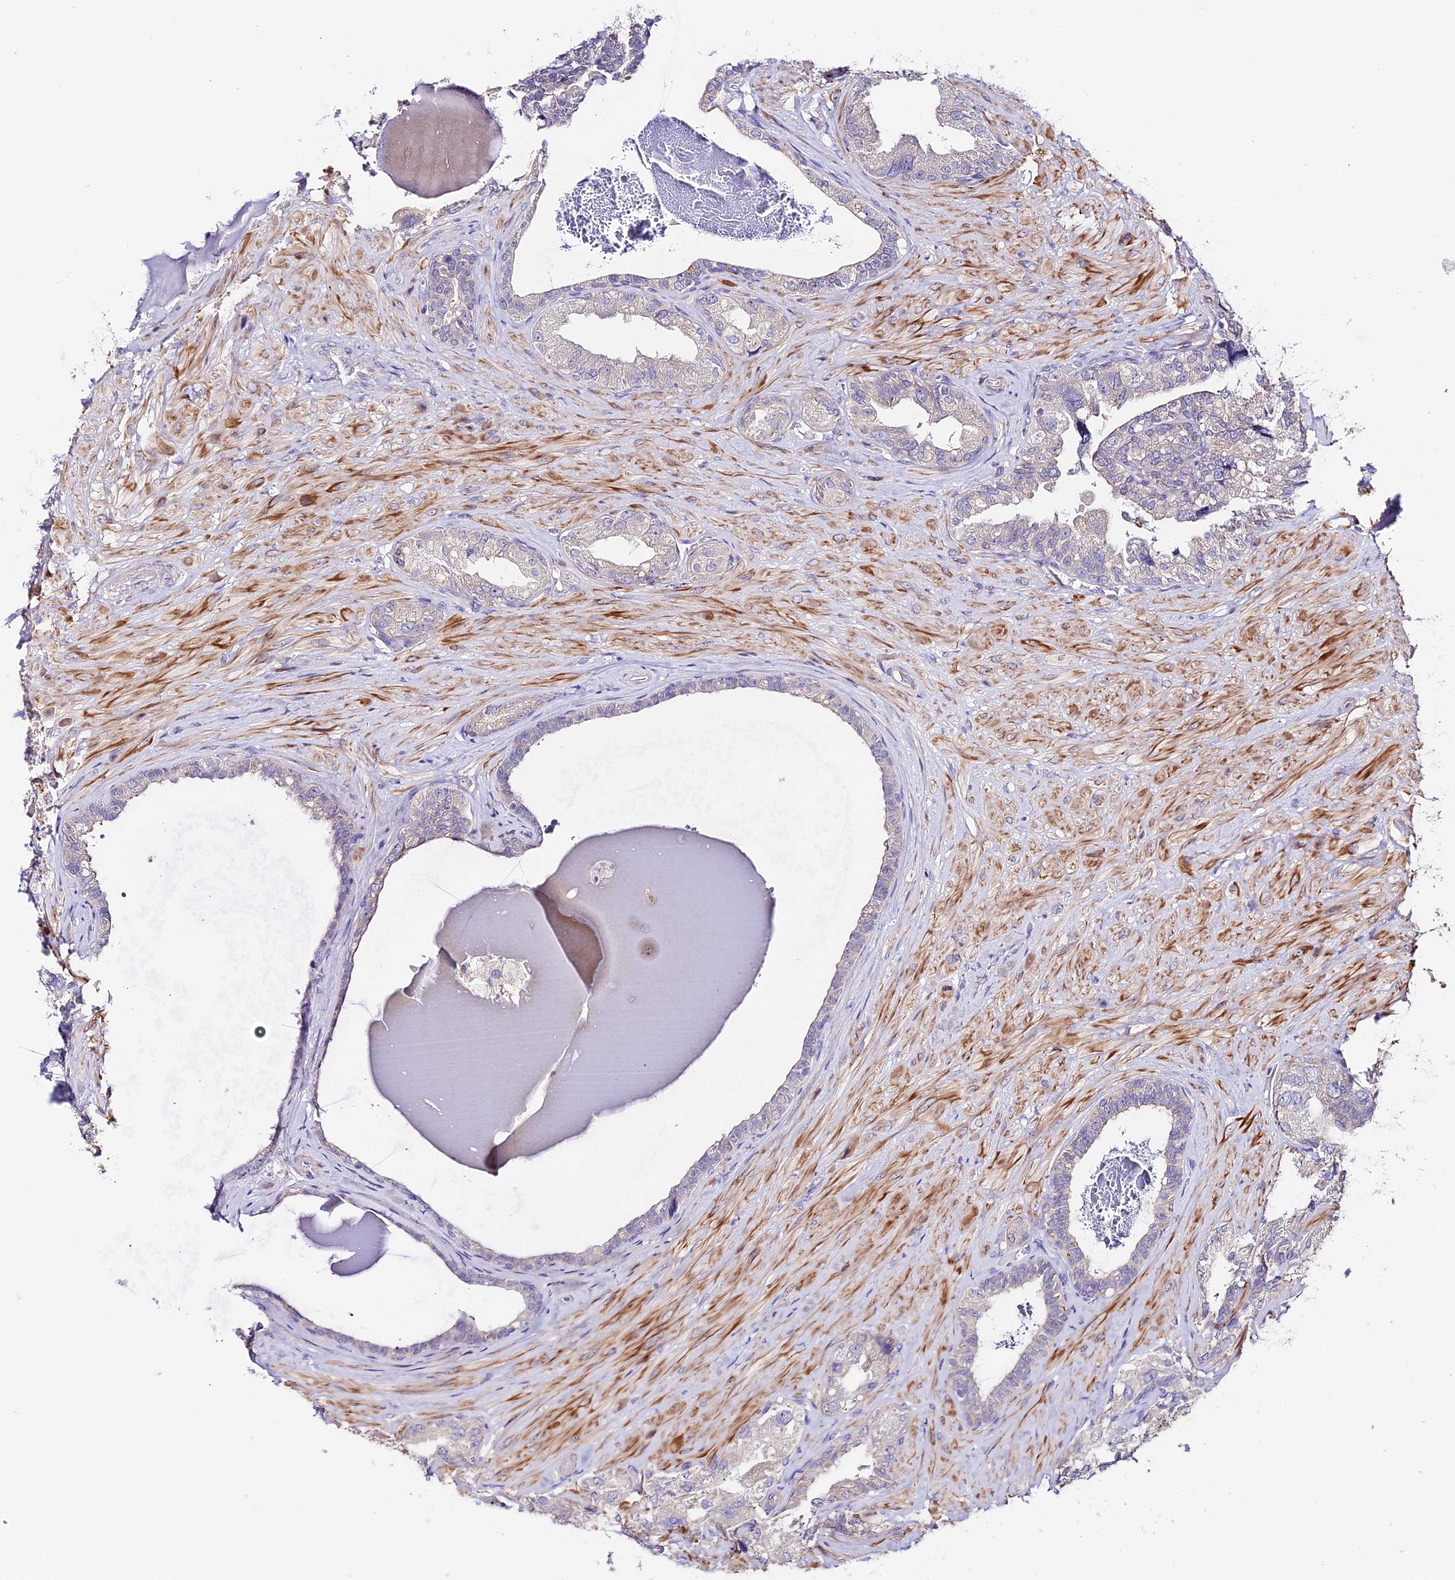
{"staining": {"intensity": "negative", "quantity": "none", "location": "none"}, "tissue": "seminal vesicle", "cell_type": "Glandular cells", "image_type": "normal", "snomed": [{"axis": "morphology", "description": "Normal tissue, NOS"}, {"axis": "topography", "description": "Prostate and seminal vesicle, NOS"}, {"axis": "topography", "description": "Prostate"}, {"axis": "topography", "description": "Seminal veicle"}], "caption": "Normal seminal vesicle was stained to show a protein in brown. There is no significant staining in glandular cells. Nuclei are stained in blue.", "gene": "RAD51", "patient": {"sex": "male", "age": 67}}